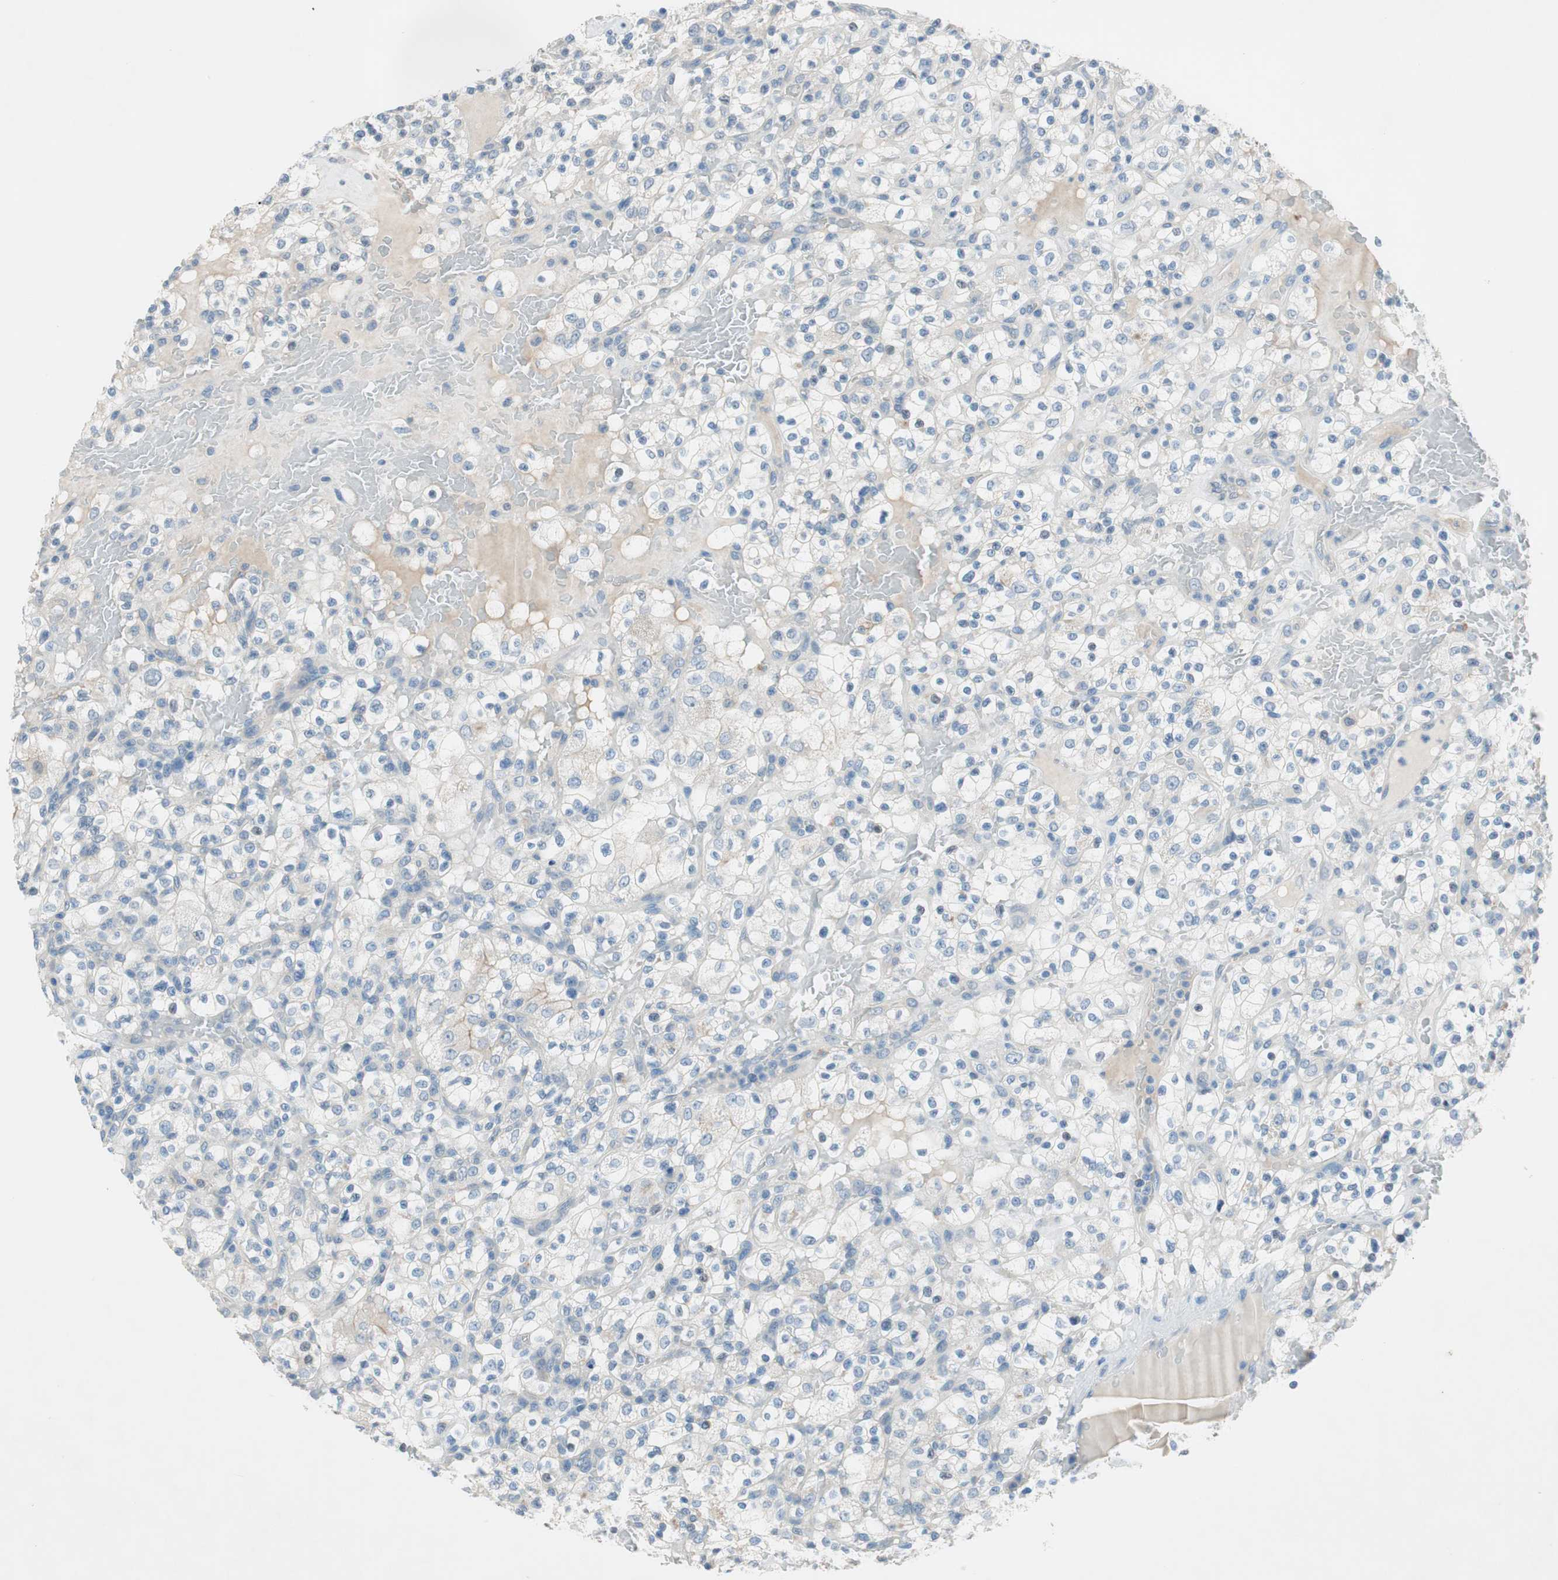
{"staining": {"intensity": "negative", "quantity": "none", "location": "none"}, "tissue": "renal cancer", "cell_type": "Tumor cells", "image_type": "cancer", "snomed": [{"axis": "morphology", "description": "Normal tissue, NOS"}, {"axis": "morphology", "description": "Adenocarcinoma, NOS"}, {"axis": "topography", "description": "Kidney"}], "caption": "Tumor cells are negative for protein expression in human renal adenocarcinoma. The staining is performed using DAB brown chromogen with nuclei counter-stained in using hematoxylin.", "gene": "PRRG4", "patient": {"sex": "female", "age": 72}}